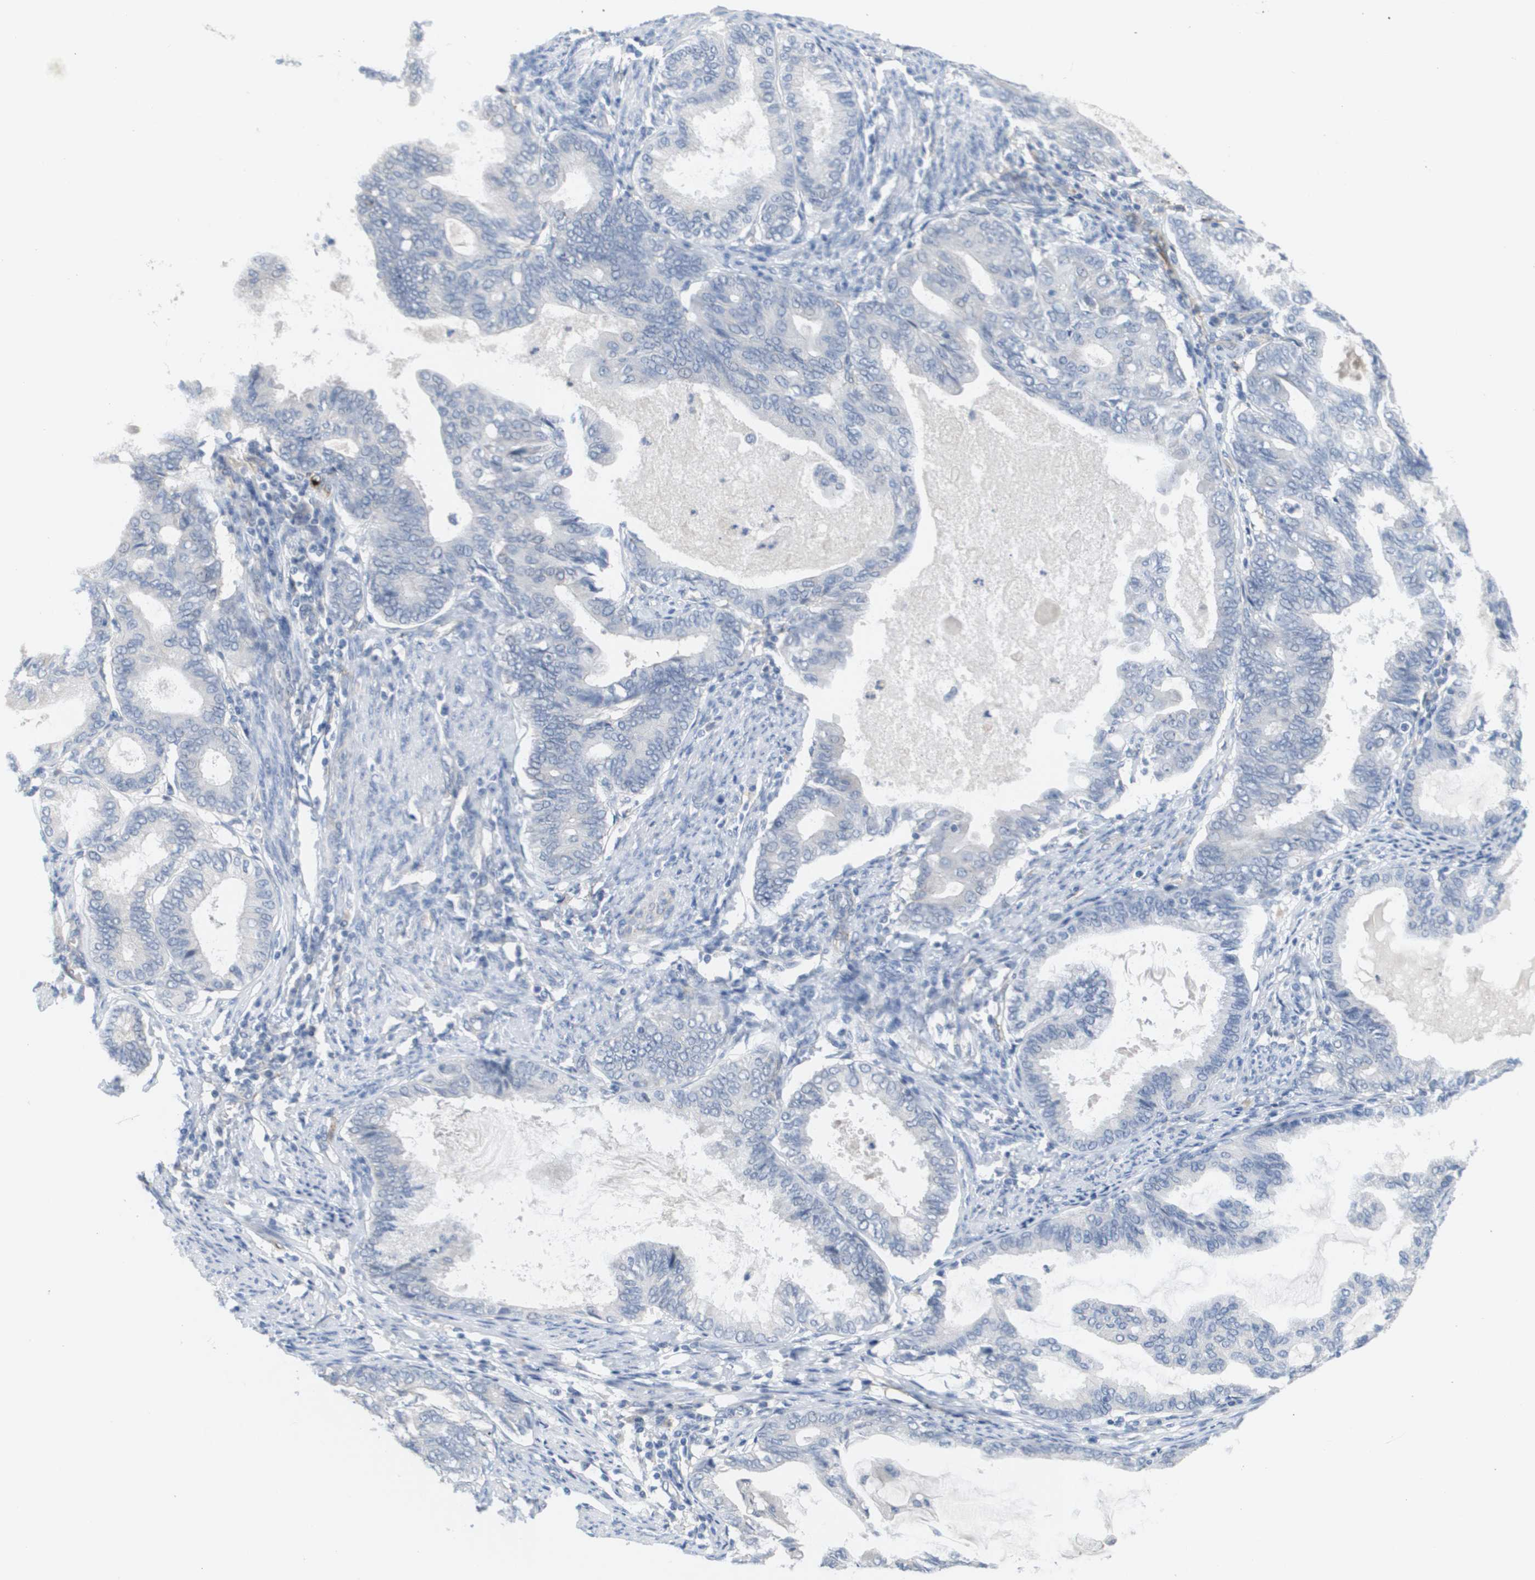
{"staining": {"intensity": "negative", "quantity": "none", "location": "none"}, "tissue": "endometrial cancer", "cell_type": "Tumor cells", "image_type": "cancer", "snomed": [{"axis": "morphology", "description": "Adenocarcinoma, NOS"}, {"axis": "topography", "description": "Endometrium"}], "caption": "The image exhibits no staining of tumor cells in adenocarcinoma (endometrial).", "gene": "ANGPT2", "patient": {"sex": "female", "age": 86}}